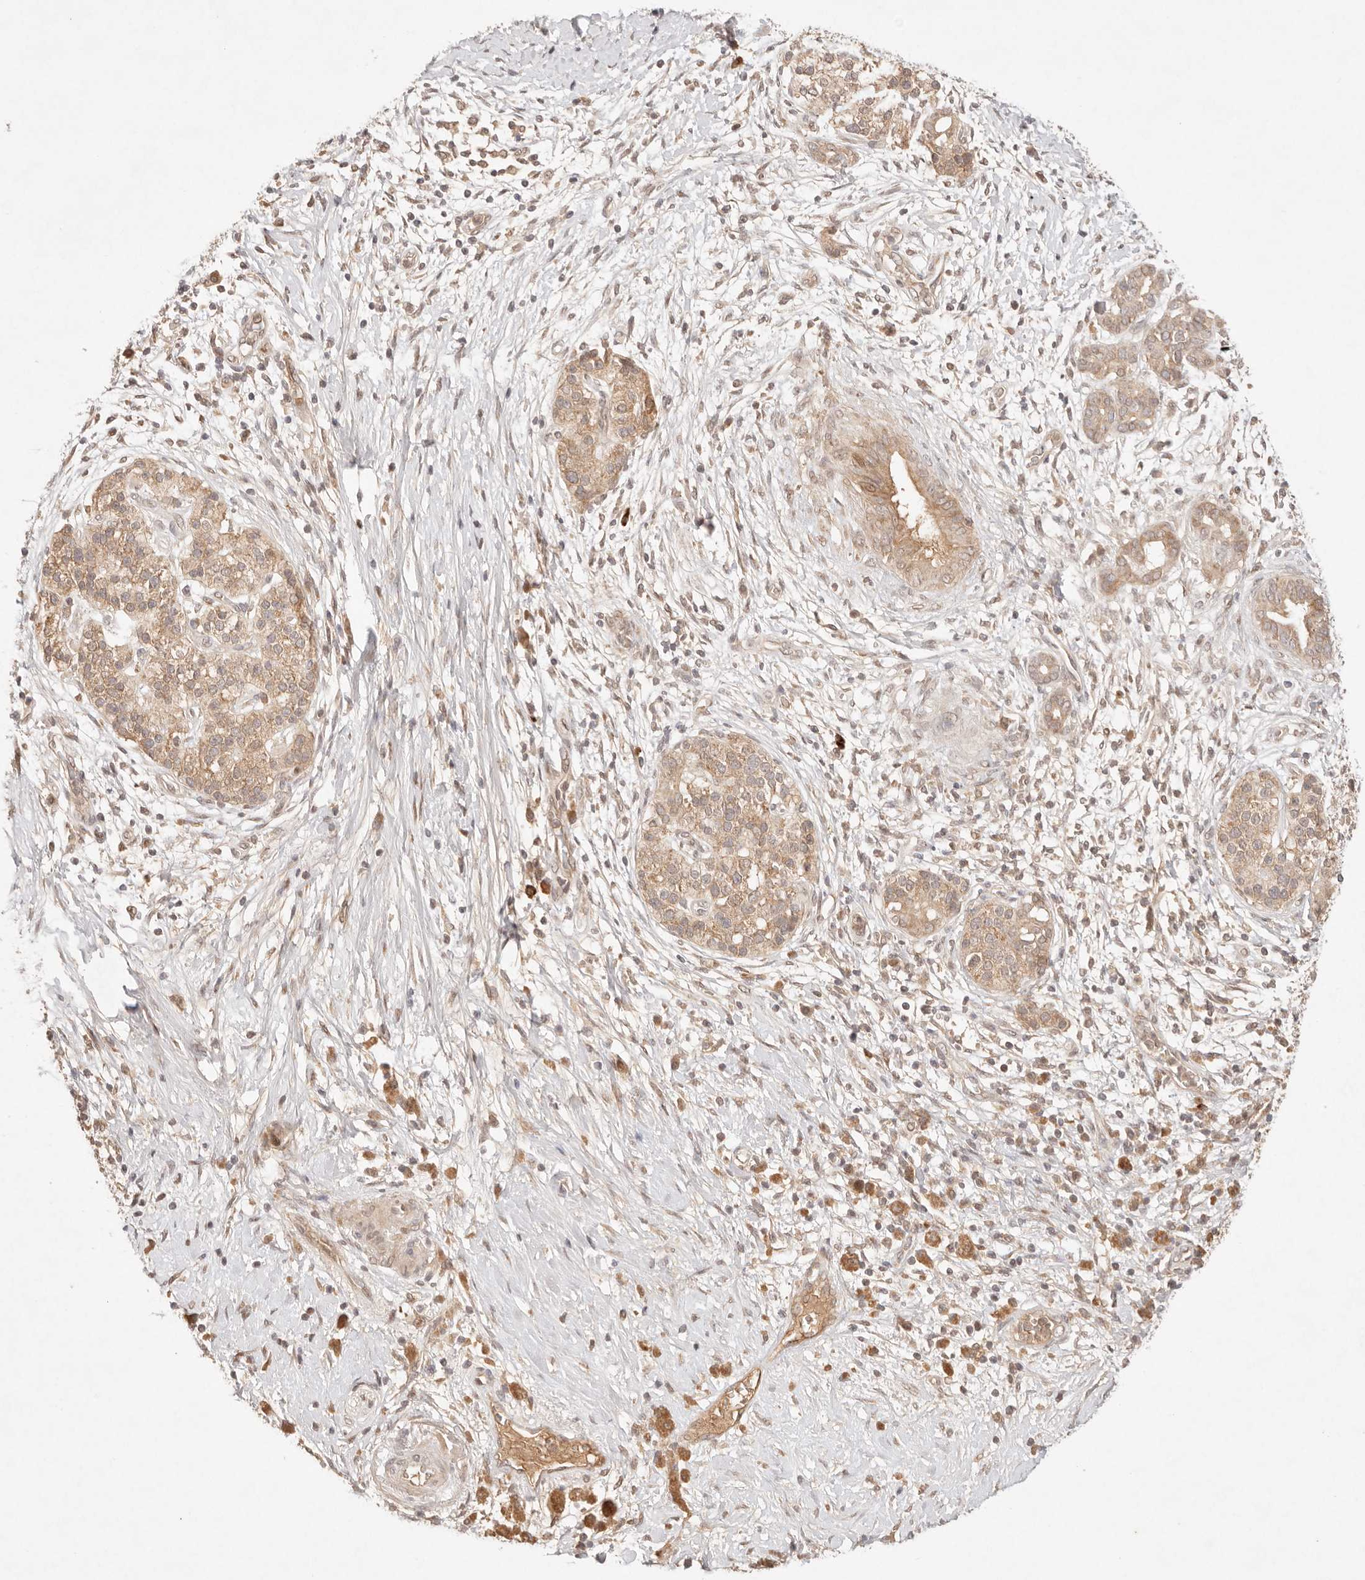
{"staining": {"intensity": "moderate", "quantity": ">75%", "location": "cytoplasmic/membranous"}, "tissue": "pancreatic cancer", "cell_type": "Tumor cells", "image_type": "cancer", "snomed": [{"axis": "morphology", "description": "Adenocarcinoma, NOS"}, {"axis": "topography", "description": "Pancreas"}], "caption": "Tumor cells display medium levels of moderate cytoplasmic/membranous positivity in about >75% of cells in pancreatic adenocarcinoma. (Stains: DAB (3,3'-diaminobenzidine) in brown, nuclei in blue, Microscopy: brightfield microscopy at high magnification).", "gene": "PHLDA3", "patient": {"sex": "male", "age": 58}}